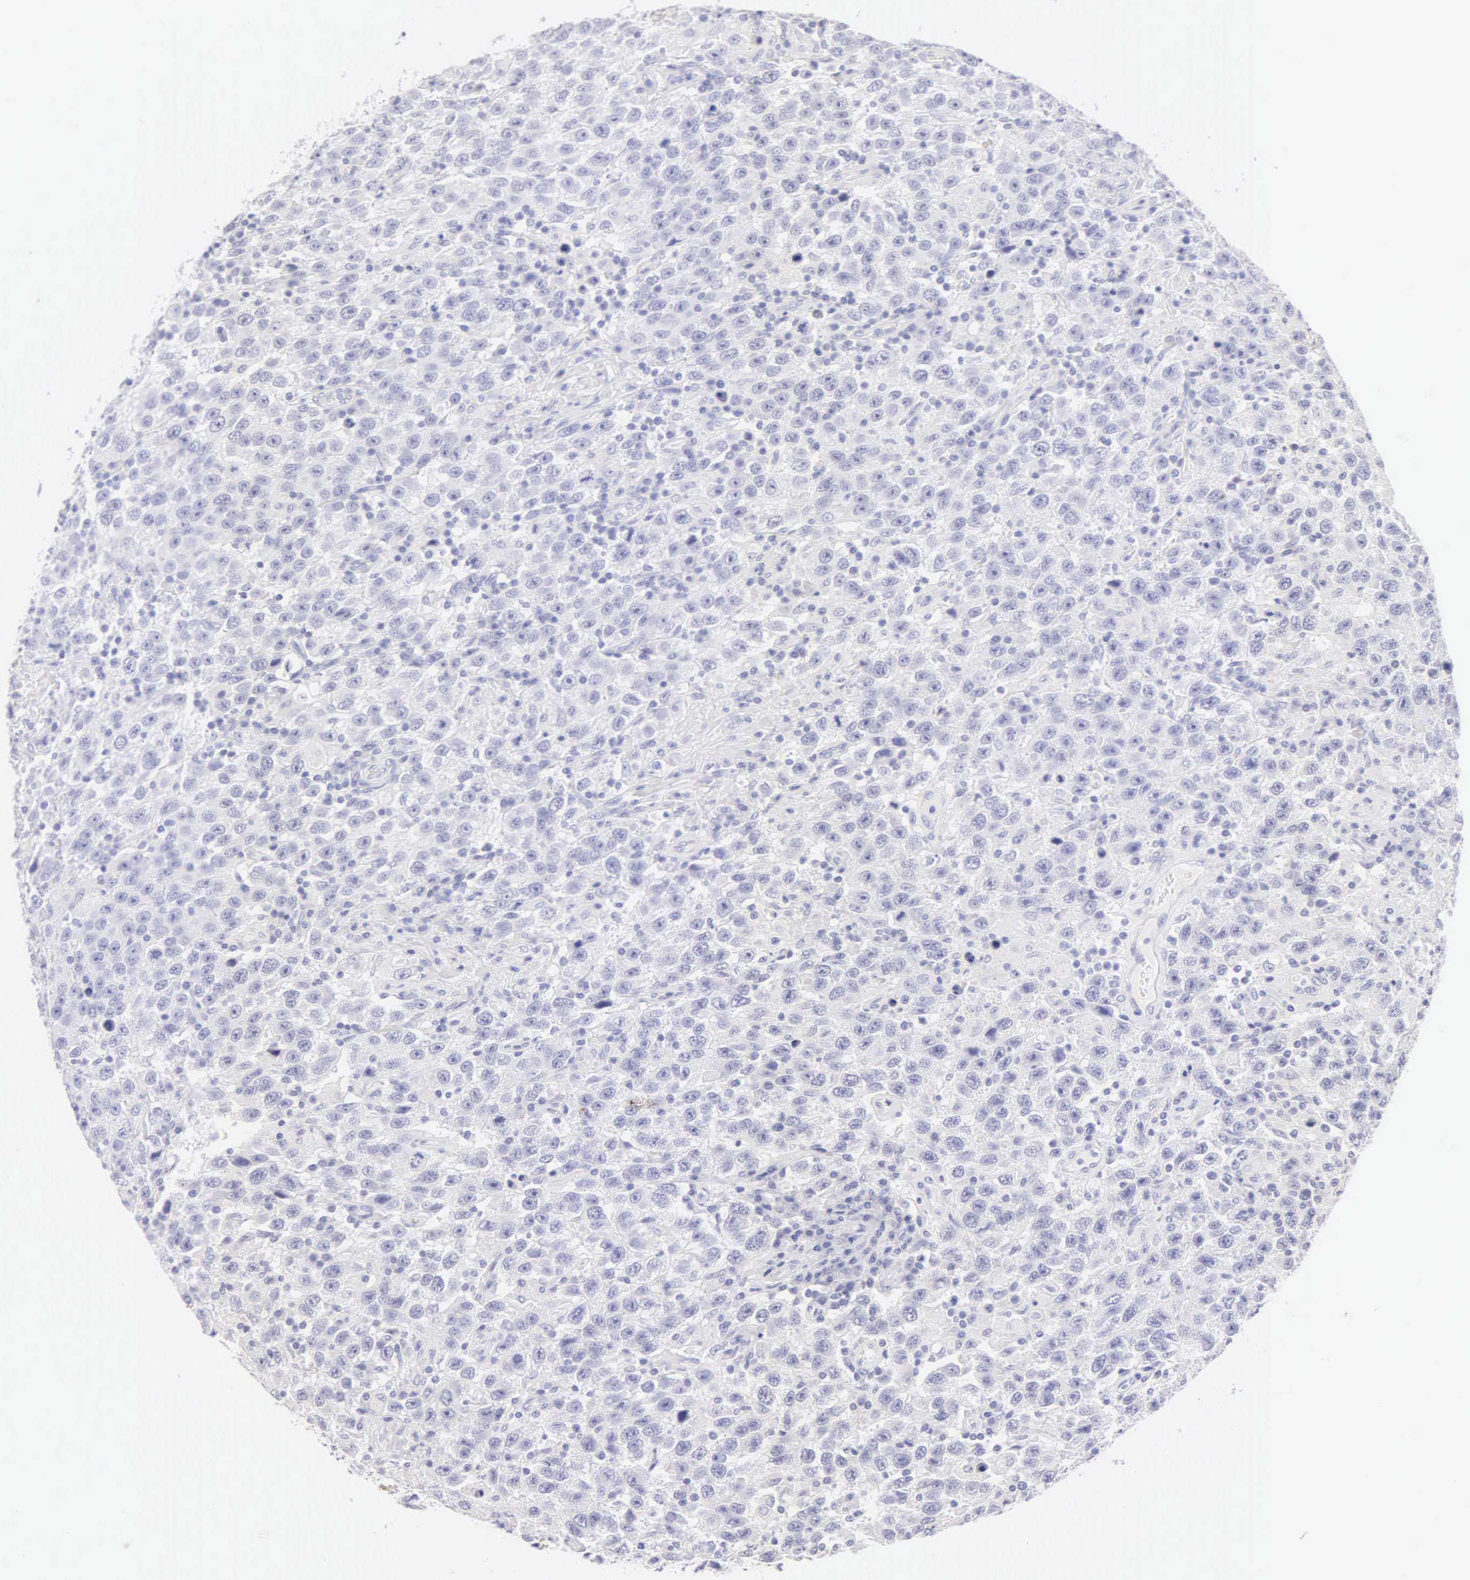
{"staining": {"intensity": "negative", "quantity": "none", "location": "none"}, "tissue": "testis cancer", "cell_type": "Tumor cells", "image_type": "cancer", "snomed": [{"axis": "morphology", "description": "Seminoma, NOS"}, {"axis": "topography", "description": "Testis"}], "caption": "Human testis cancer stained for a protein using IHC displays no positivity in tumor cells.", "gene": "KRT17", "patient": {"sex": "male", "age": 41}}